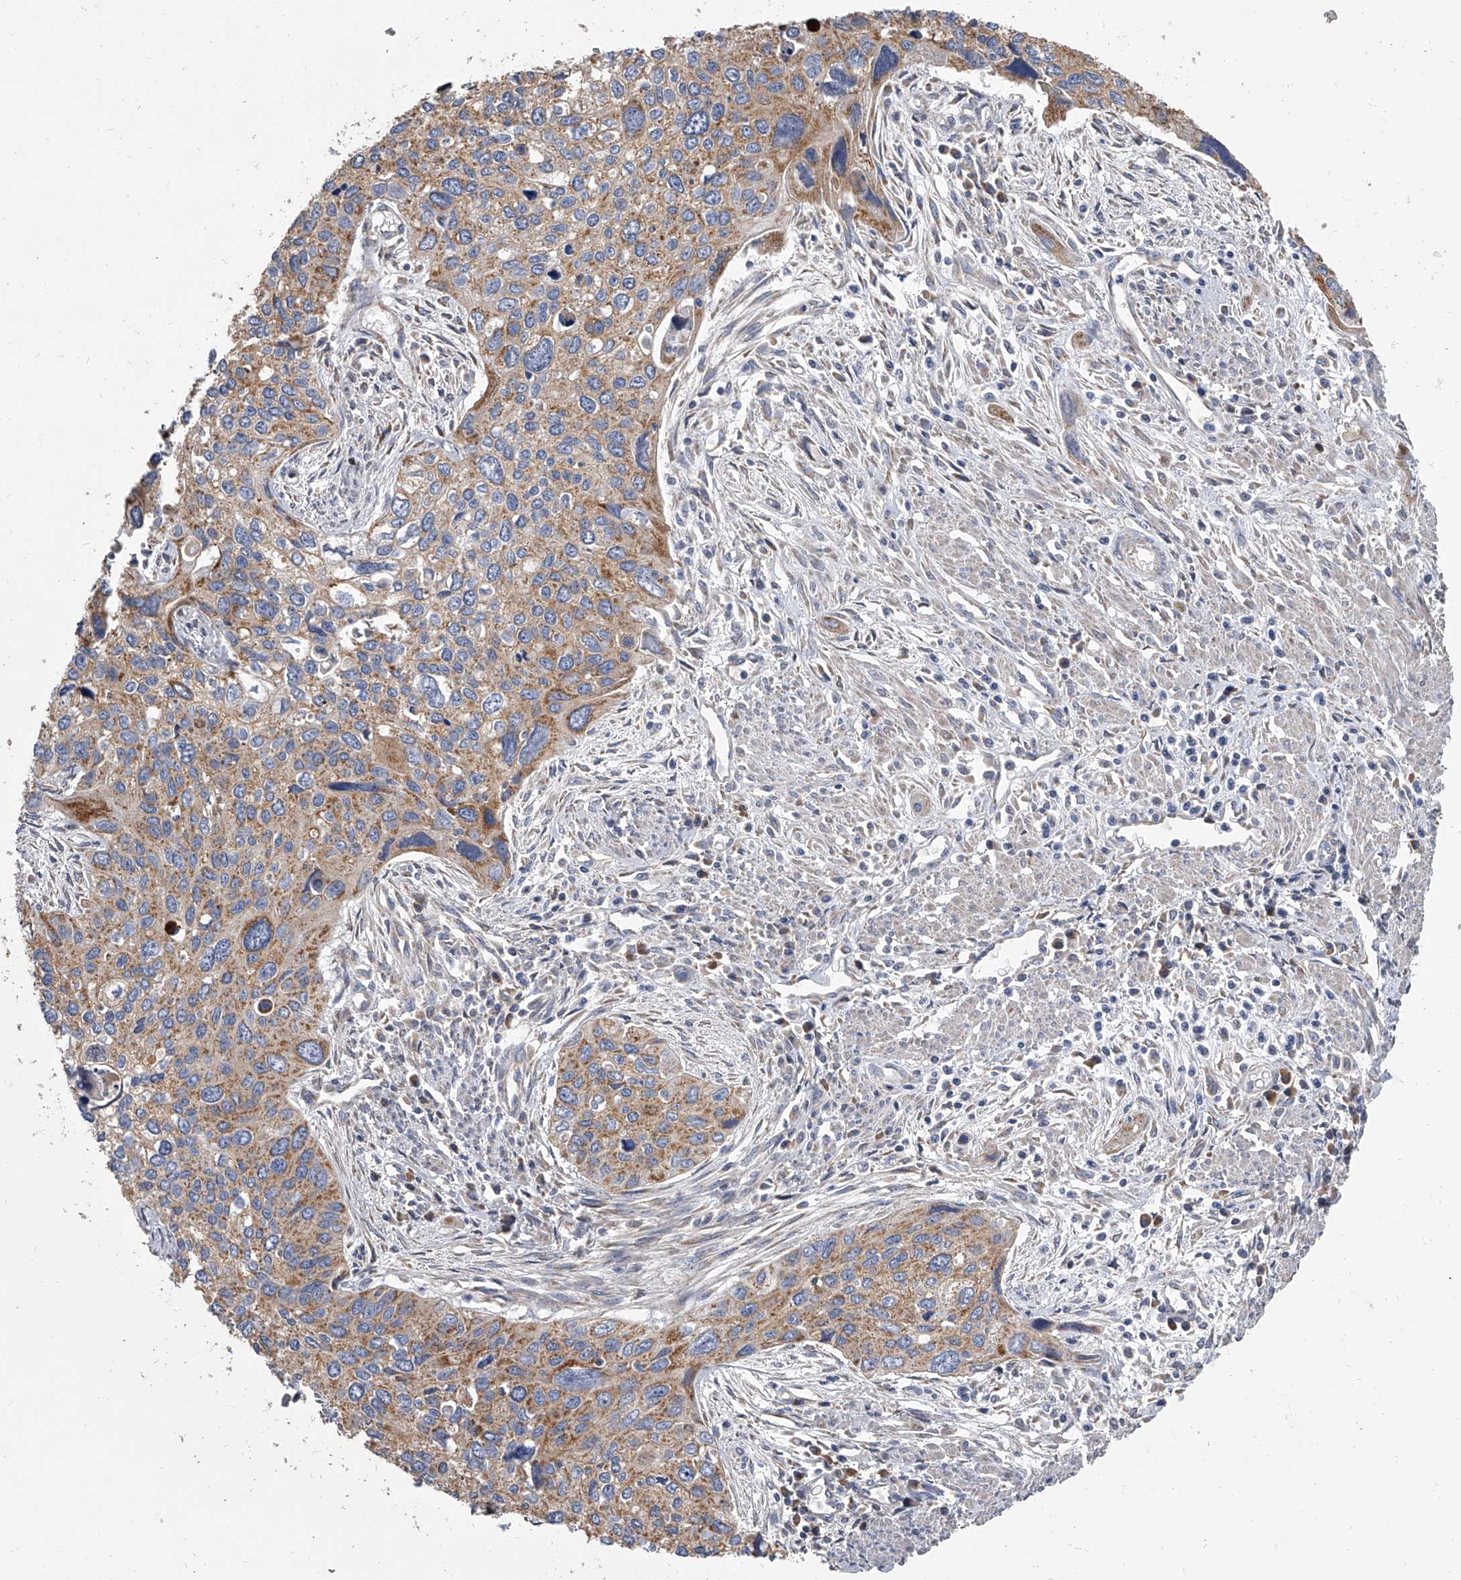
{"staining": {"intensity": "moderate", "quantity": ">75%", "location": "cytoplasmic/membranous"}, "tissue": "cervical cancer", "cell_type": "Tumor cells", "image_type": "cancer", "snomed": [{"axis": "morphology", "description": "Squamous cell carcinoma, NOS"}, {"axis": "topography", "description": "Cervix"}], "caption": "Protein expression analysis of cervical squamous cell carcinoma demonstrates moderate cytoplasmic/membranous staining in approximately >75% of tumor cells. (Stains: DAB (3,3'-diaminobenzidine) in brown, nuclei in blue, Microscopy: brightfield microscopy at high magnification).", "gene": "MRPL28", "patient": {"sex": "female", "age": 55}}